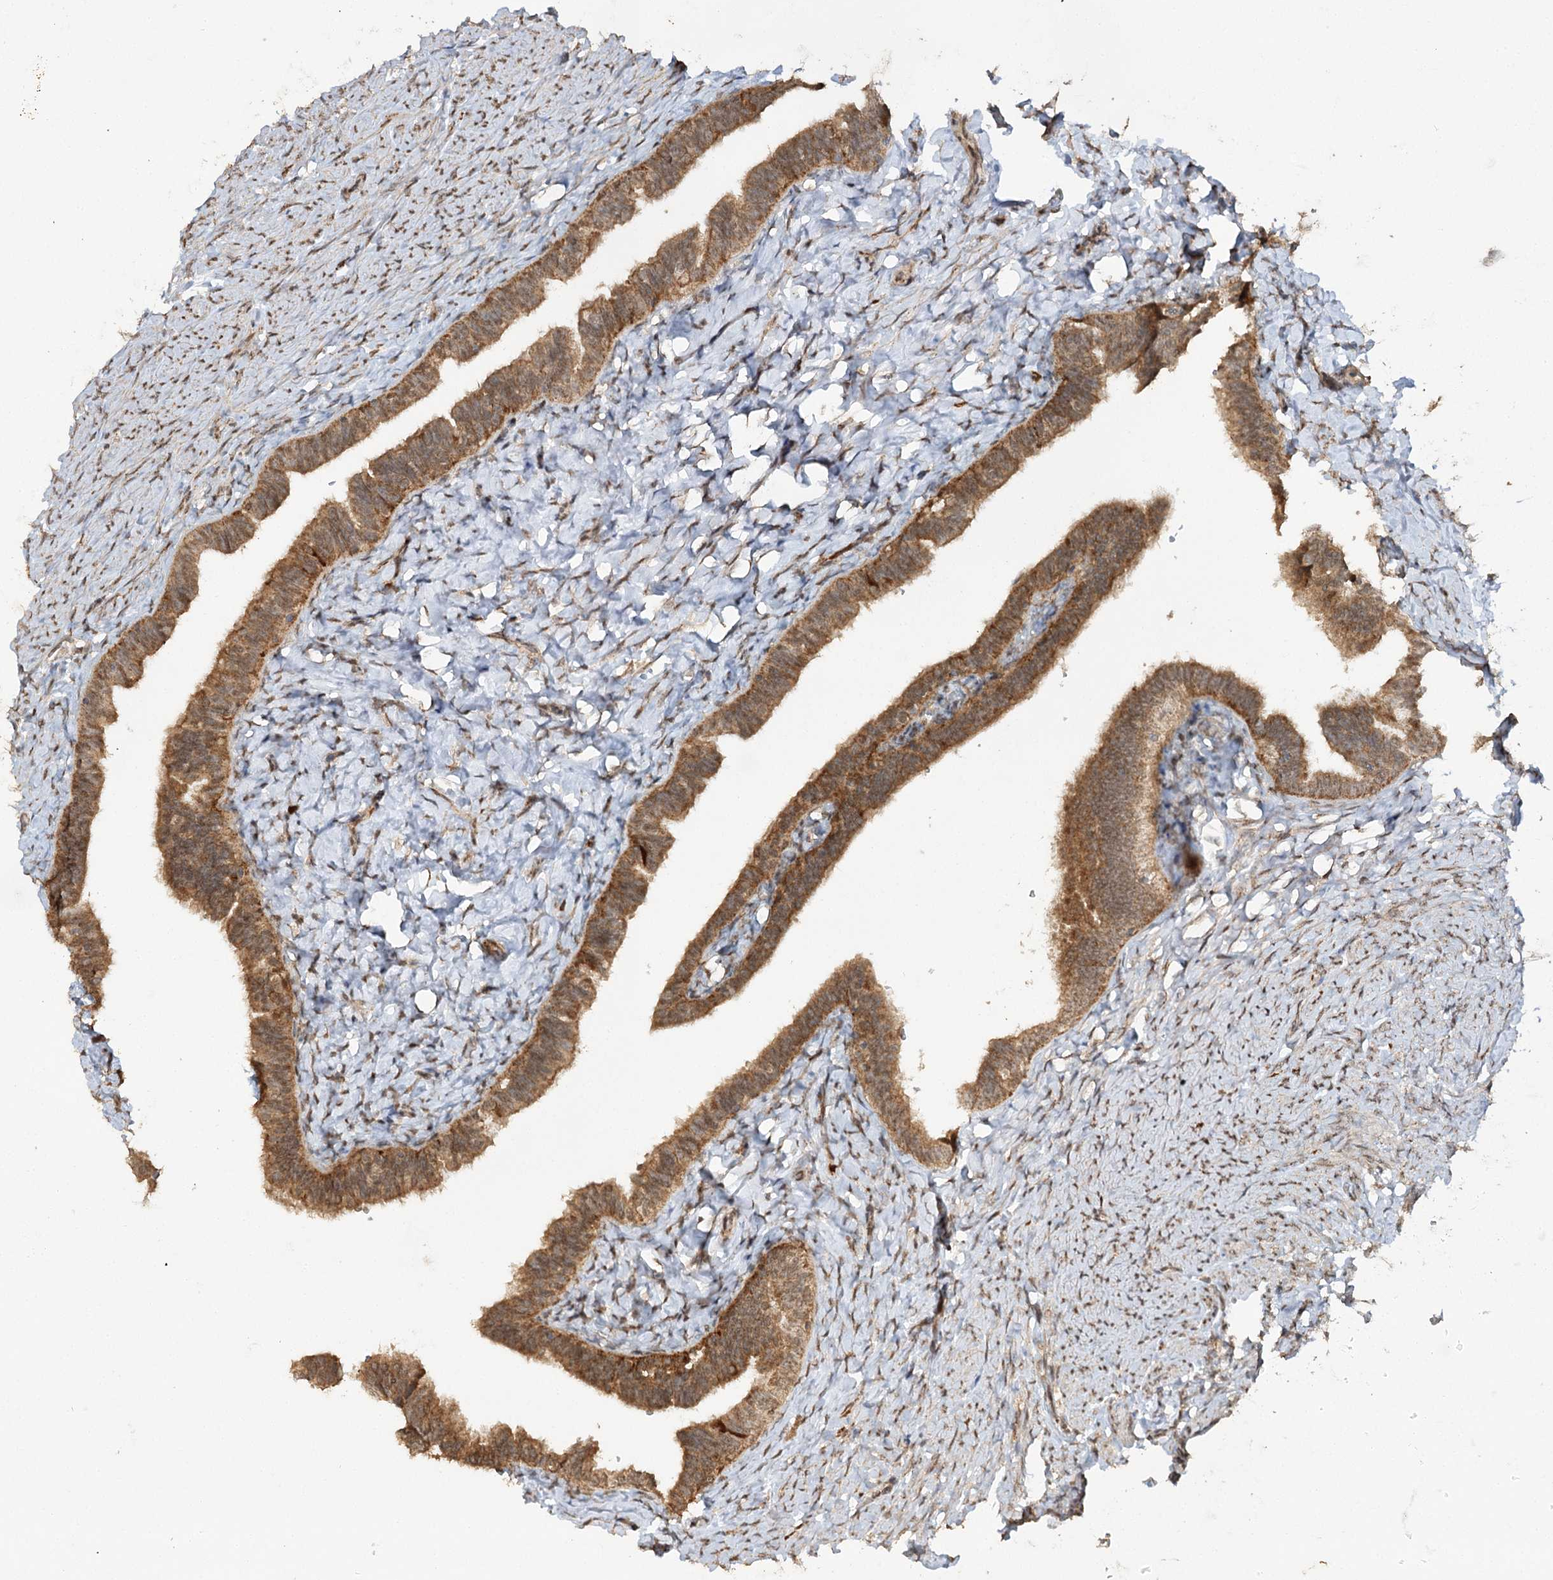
{"staining": {"intensity": "moderate", "quantity": ">75%", "location": "cytoplasmic/membranous"}, "tissue": "fallopian tube", "cell_type": "Glandular cells", "image_type": "normal", "snomed": [{"axis": "morphology", "description": "Normal tissue, NOS"}, {"axis": "topography", "description": "Fallopian tube"}], "caption": "A medium amount of moderate cytoplasmic/membranous staining is identified in about >75% of glandular cells in benign fallopian tube.", "gene": "ZNRF3", "patient": {"sex": "female", "age": 39}}